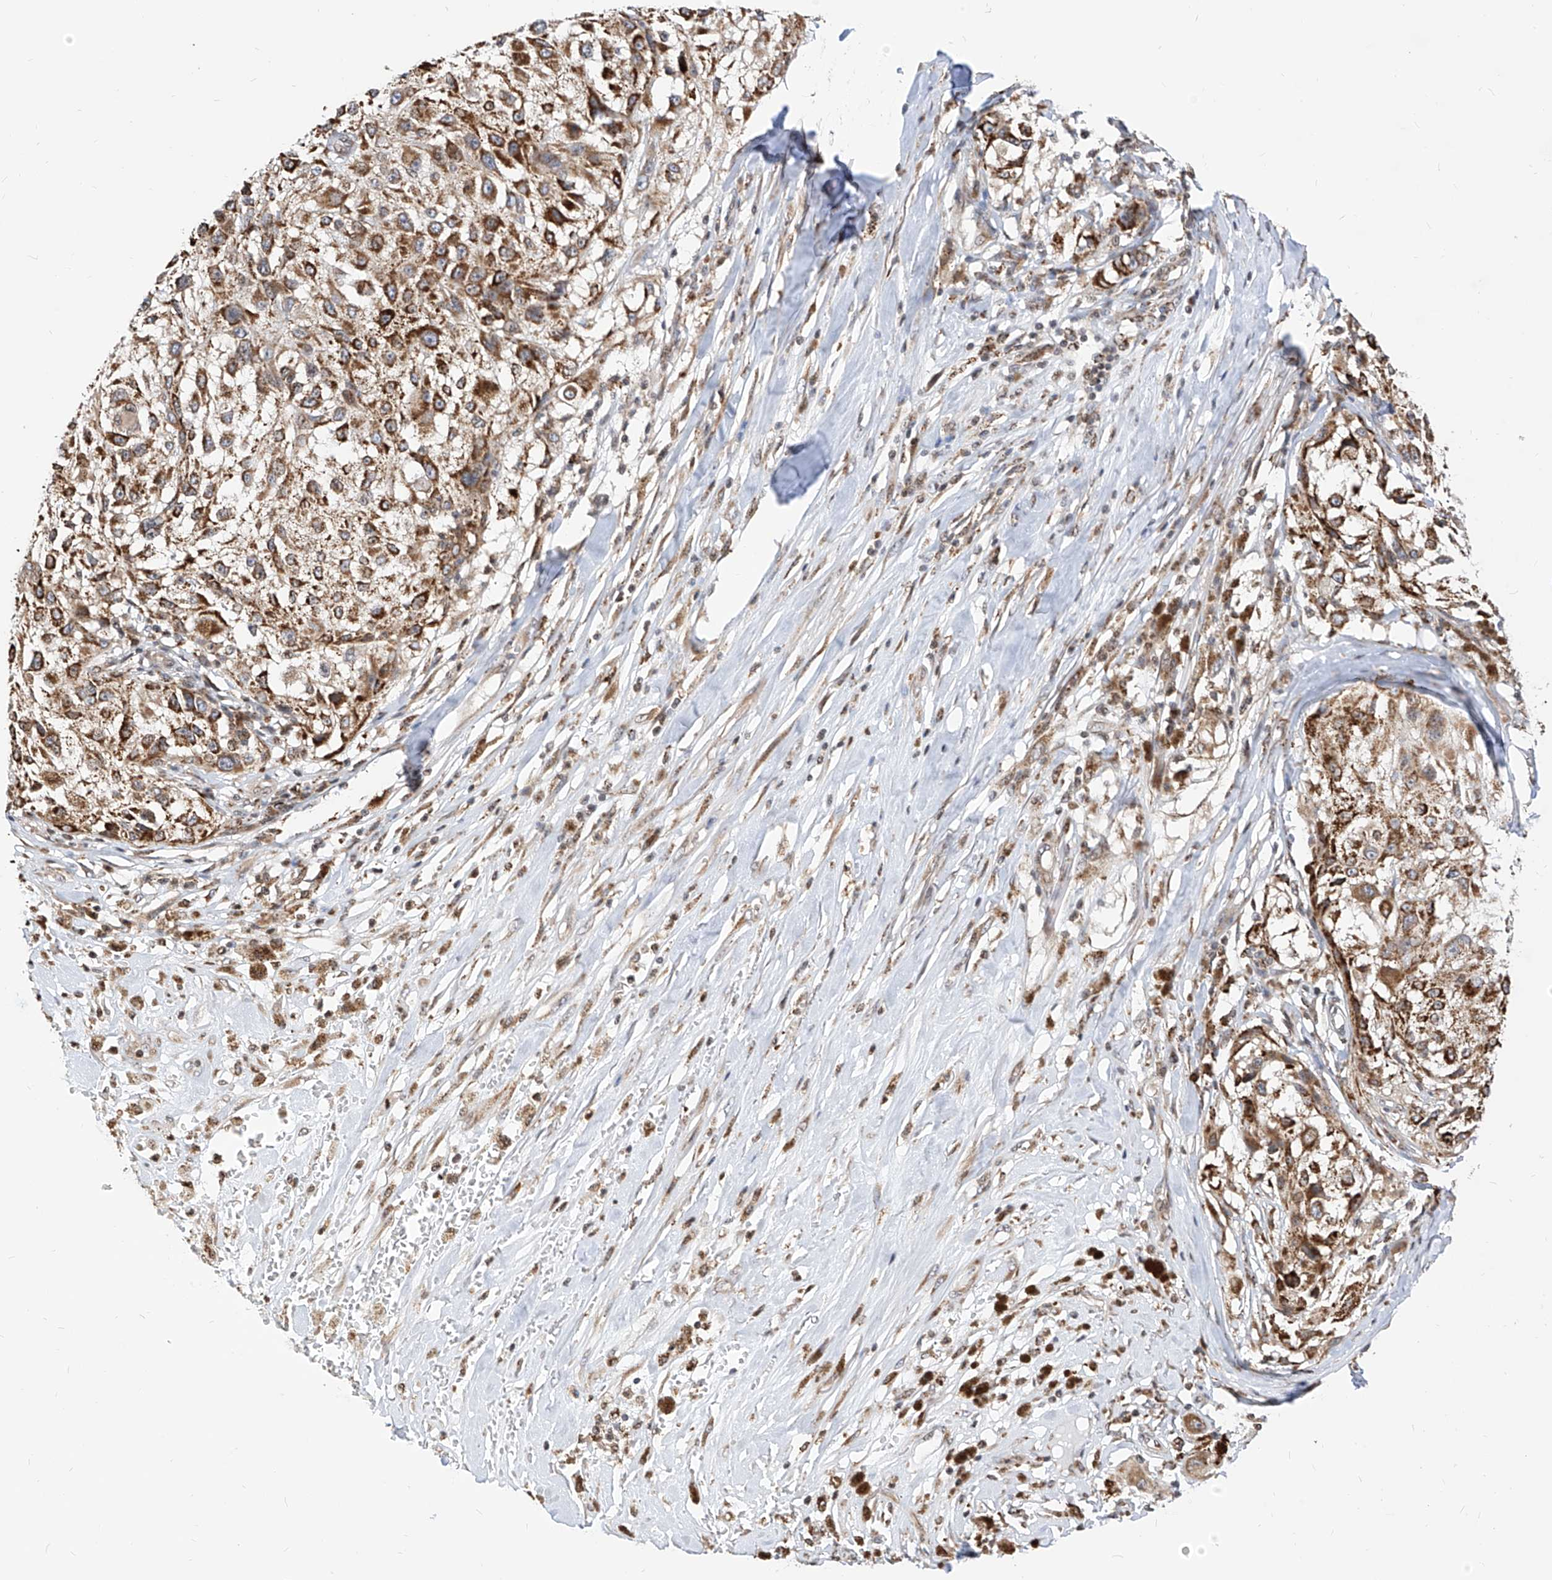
{"staining": {"intensity": "moderate", "quantity": ">75%", "location": "cytoplasmic/membranous"}, "tissue": "melanoma", "cell_type": "Tumor cells", "image_type": "cancer", "snomed": [{"axis": "morphology", "description": "Necrosis, NOS"}, {"axis": "morphology", "description": "Malignant melanoma, NOS"}, {"axis": "topography", "description": "Skin"}], "caption": "Malignant melanoma stained with a protein marker exhibits moderate staining in tumor cells.", "gene": "TTLL8", "patient": {"sex": "female", "age": 87}}